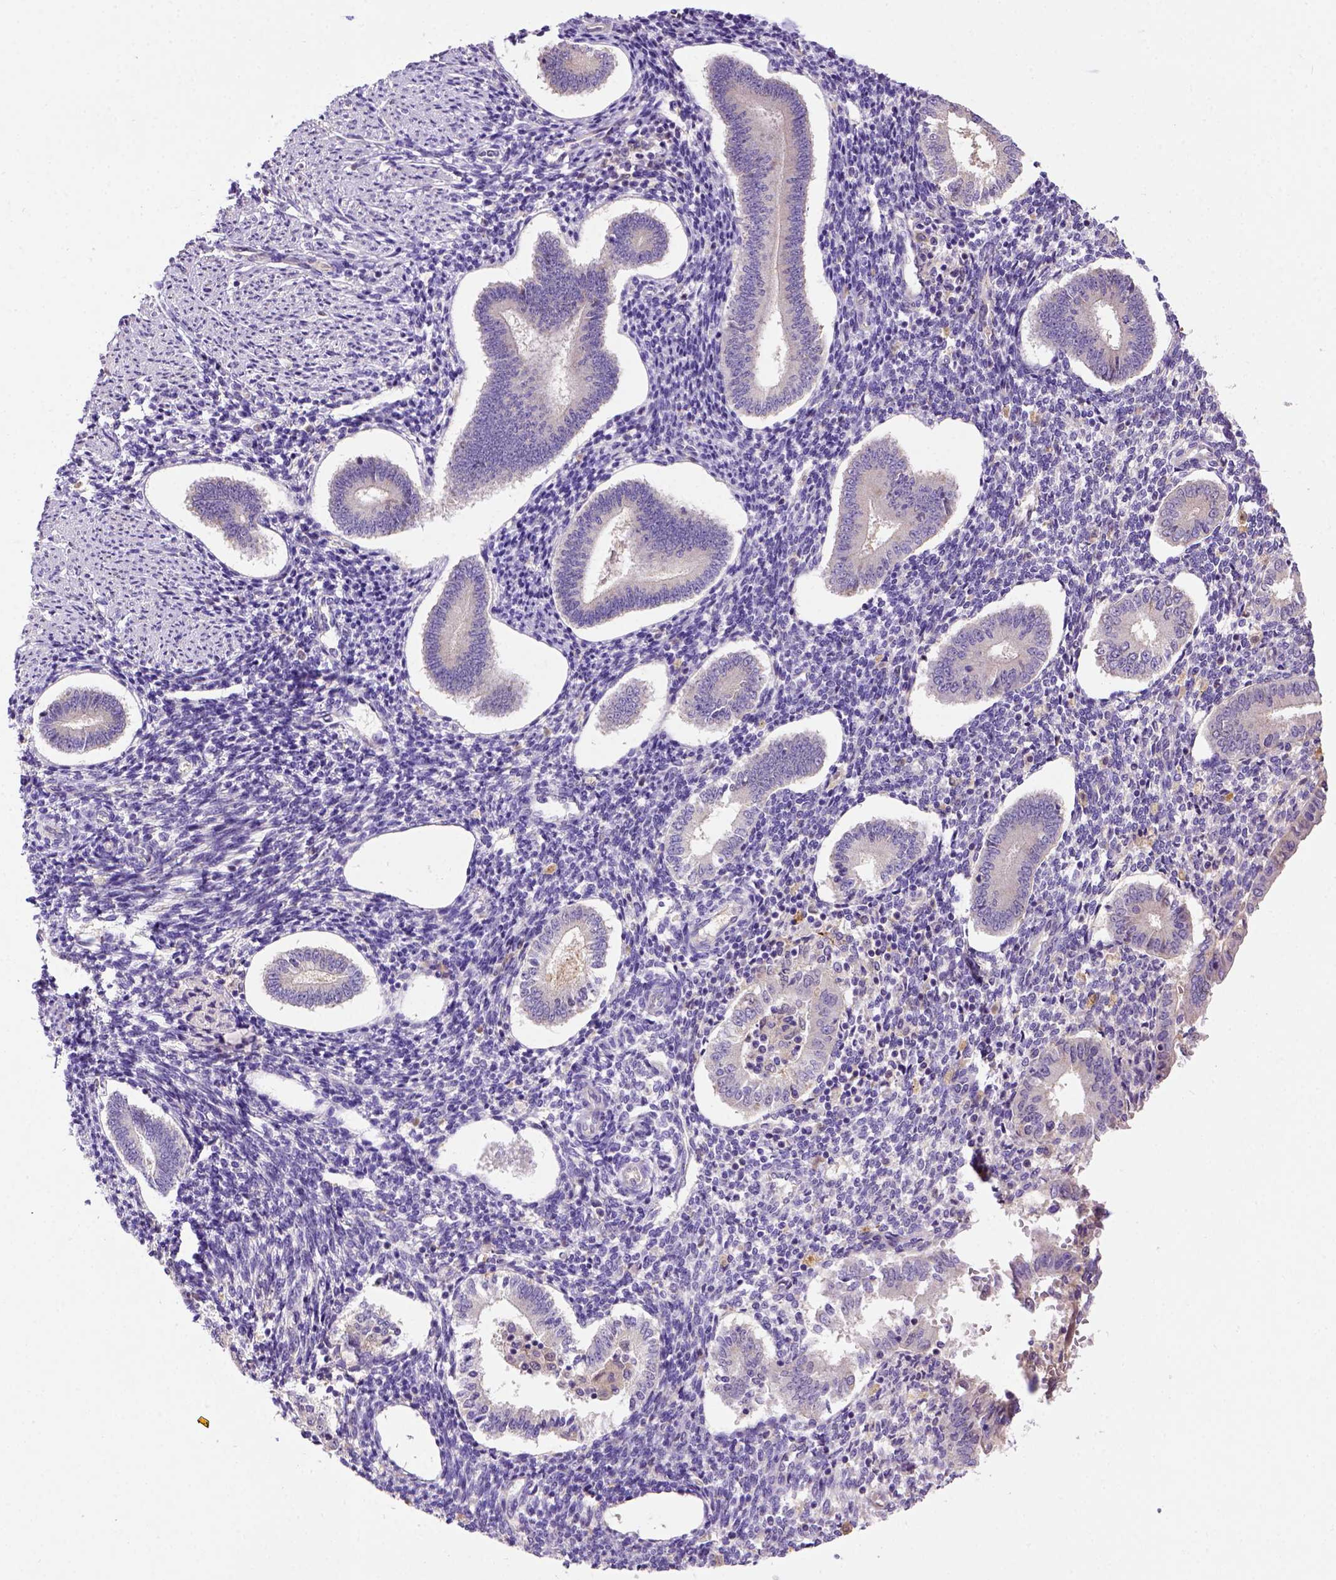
{"staining": {"intensity": "negative", "quantity": "none", "location": "none"}, "tissue": "endometrium", "cell_type": "Cells in endometrial stroma", "image_type": "normal", "snomed": [{"axis": "morphology", "description": "Normal tissue, NOS"}, {"axis": "topography", "description": "Endometrium"}], "caption": "Immunohistochemistry (IHC) photomicrograph of unremarkable endometrium: endometrium stained with DAB (3,3'-diaminobenzidine) reveals no significant protein staining in cells in endometrial stroma.", "gene": "DEPDC1B", "patient": {"sex": "female", "age": 40}}